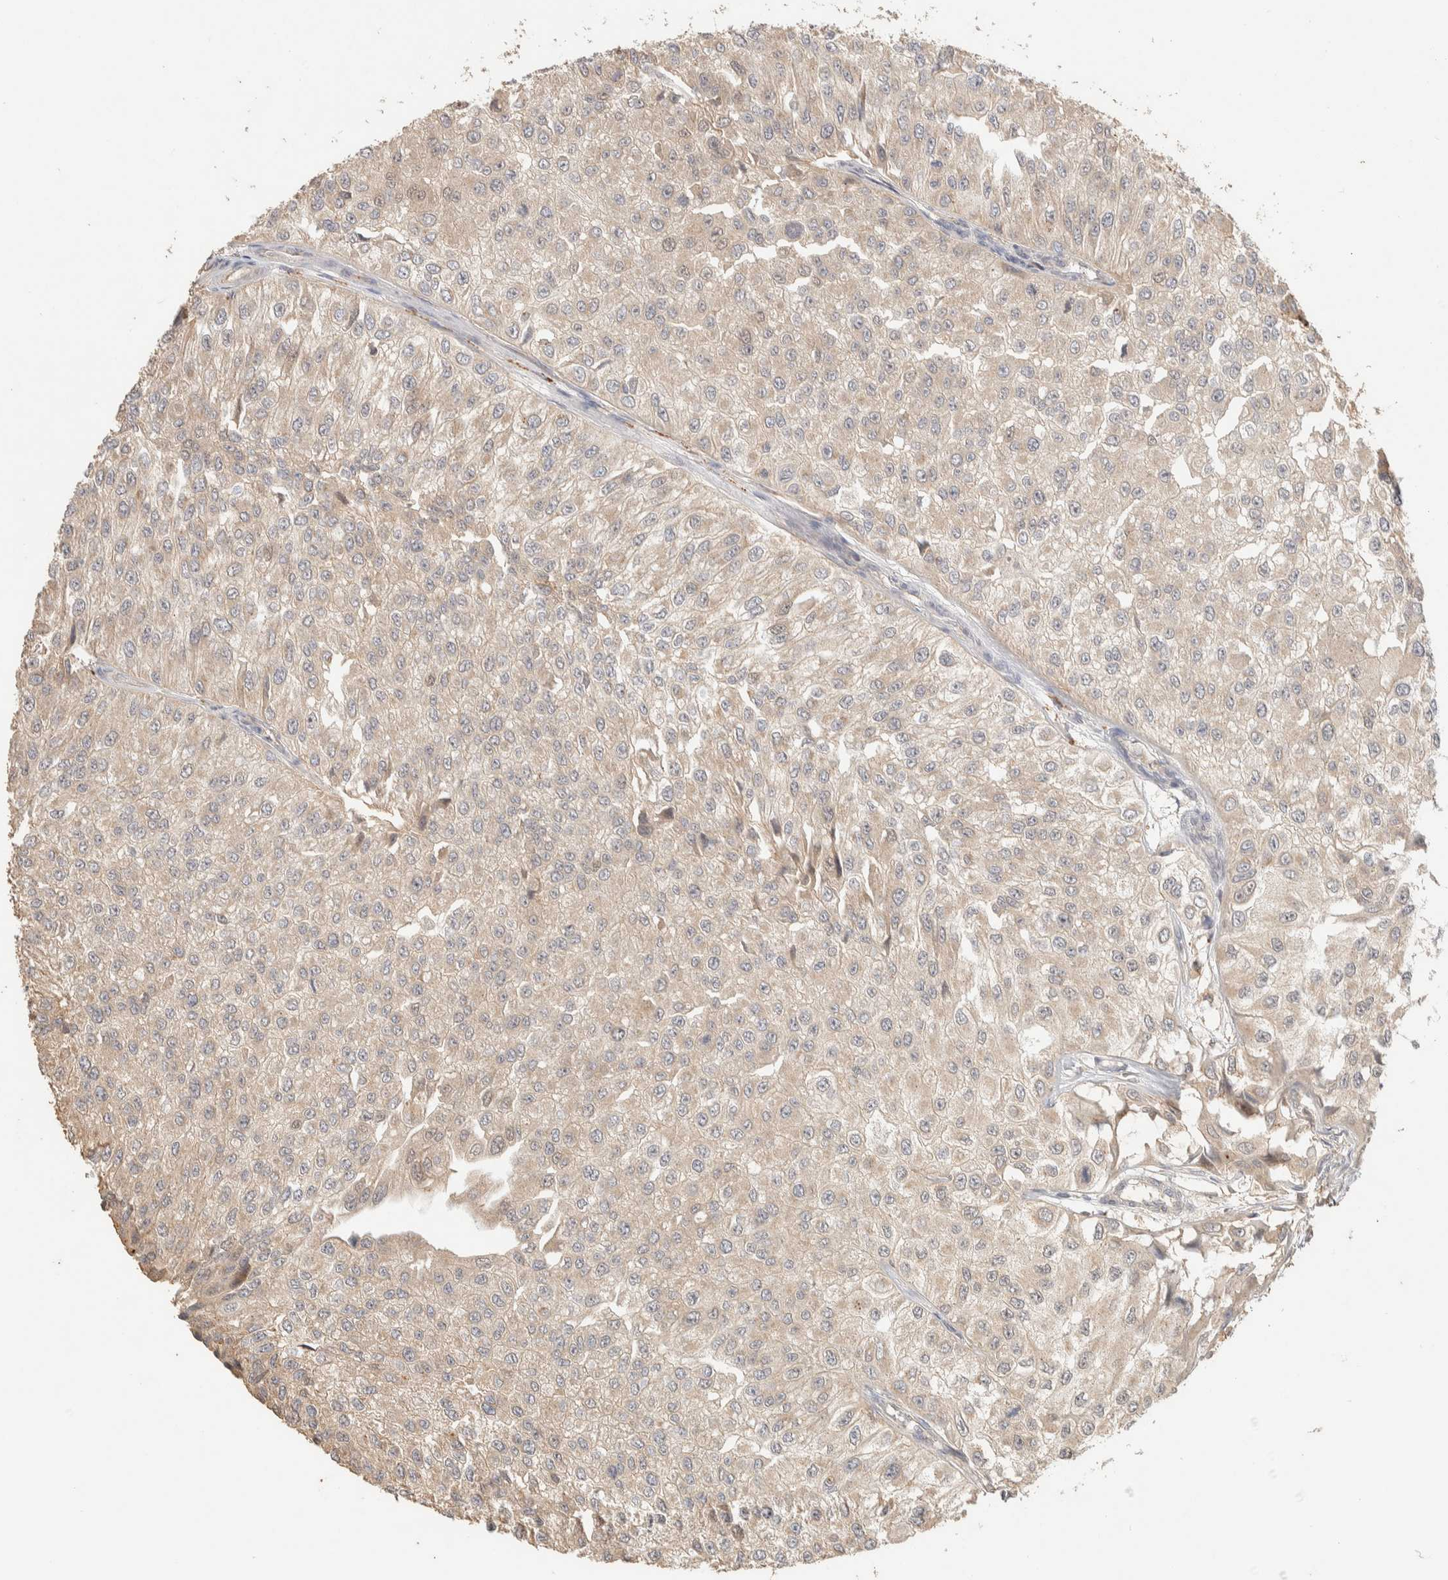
{"staining": {"intensity": "weak", "quantity": "25%-75%", "location": "cytoplasmic/membranous"}, "tissue": "urothelial cancer", "cell_type": "Tumor cells", "image_type": "cancer", "snomed": [{"axis": "morphology", "description": "Urothelial carcinoma, High grade"}, {"axis": "topography", "description": "Kidney"}, {"axis": "topography", "description": "Urinary bladder"}], "caption": "Immunohistochemical staining of urothelial cancer displays low levels of weak cytoplasmic/membranous expression in approximately 25%-75% of tumor cells. The protein of interest is shown in brown color, while the nuclei are stained blue.", "gene": "ITPA", "patient": {"sex": "male", "age": 77}}